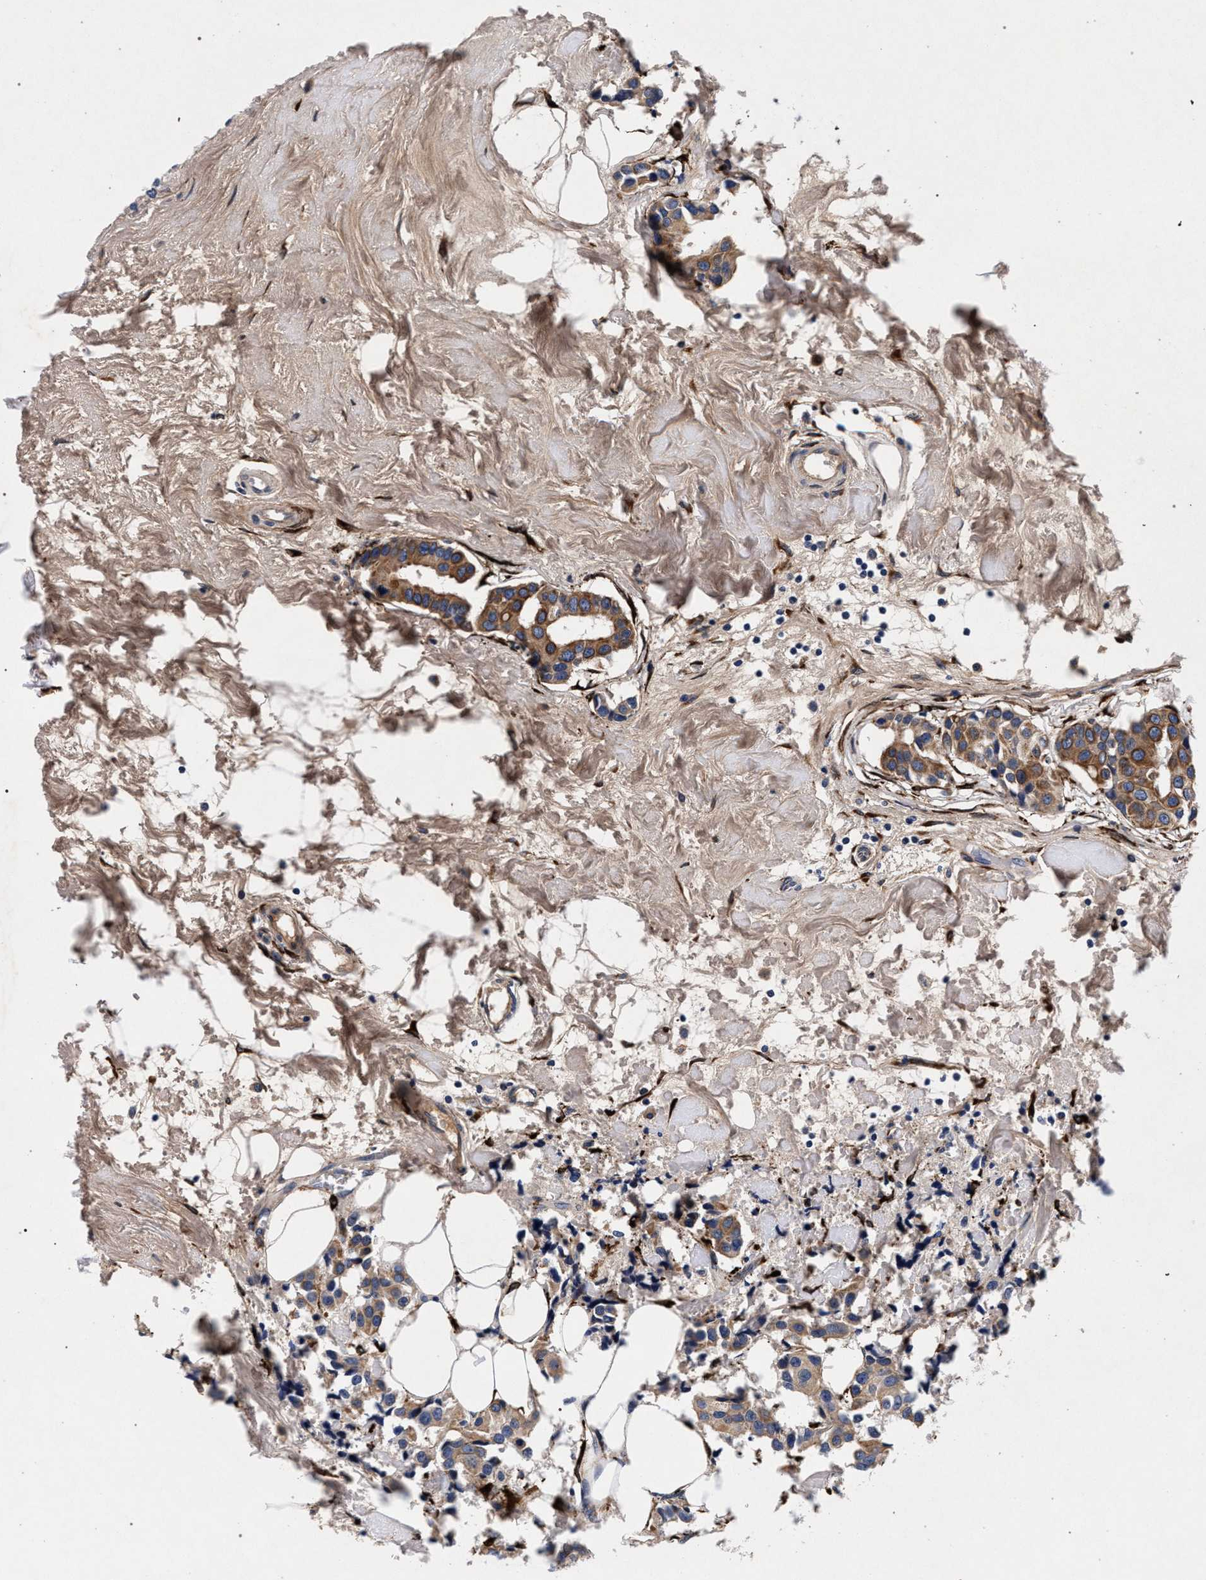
{"staining": {"intensity": "moderate", "quantity": ">75%", "location": "cytoplasmic/membranous"}, "tissue": "breast cancer", "cell_type": "Tumor cells", "image_type": "cancer", "snomed": [{"axis": "morphology", "description": "Normal tissue, NOS"}, {"axis": "morphology", "description": "Duct carcinoma"}, {"axis": "topography", "description": "Breast"}], "caption": "About >75% of tumor cells in breast invasive ductal carcinoma reveal moderate cytoplasmic/membranous protein staining as visualized by brown immunohistochemical staining.", "gene": "NEK7", "patient": {"sex": "female", "age": 39}}